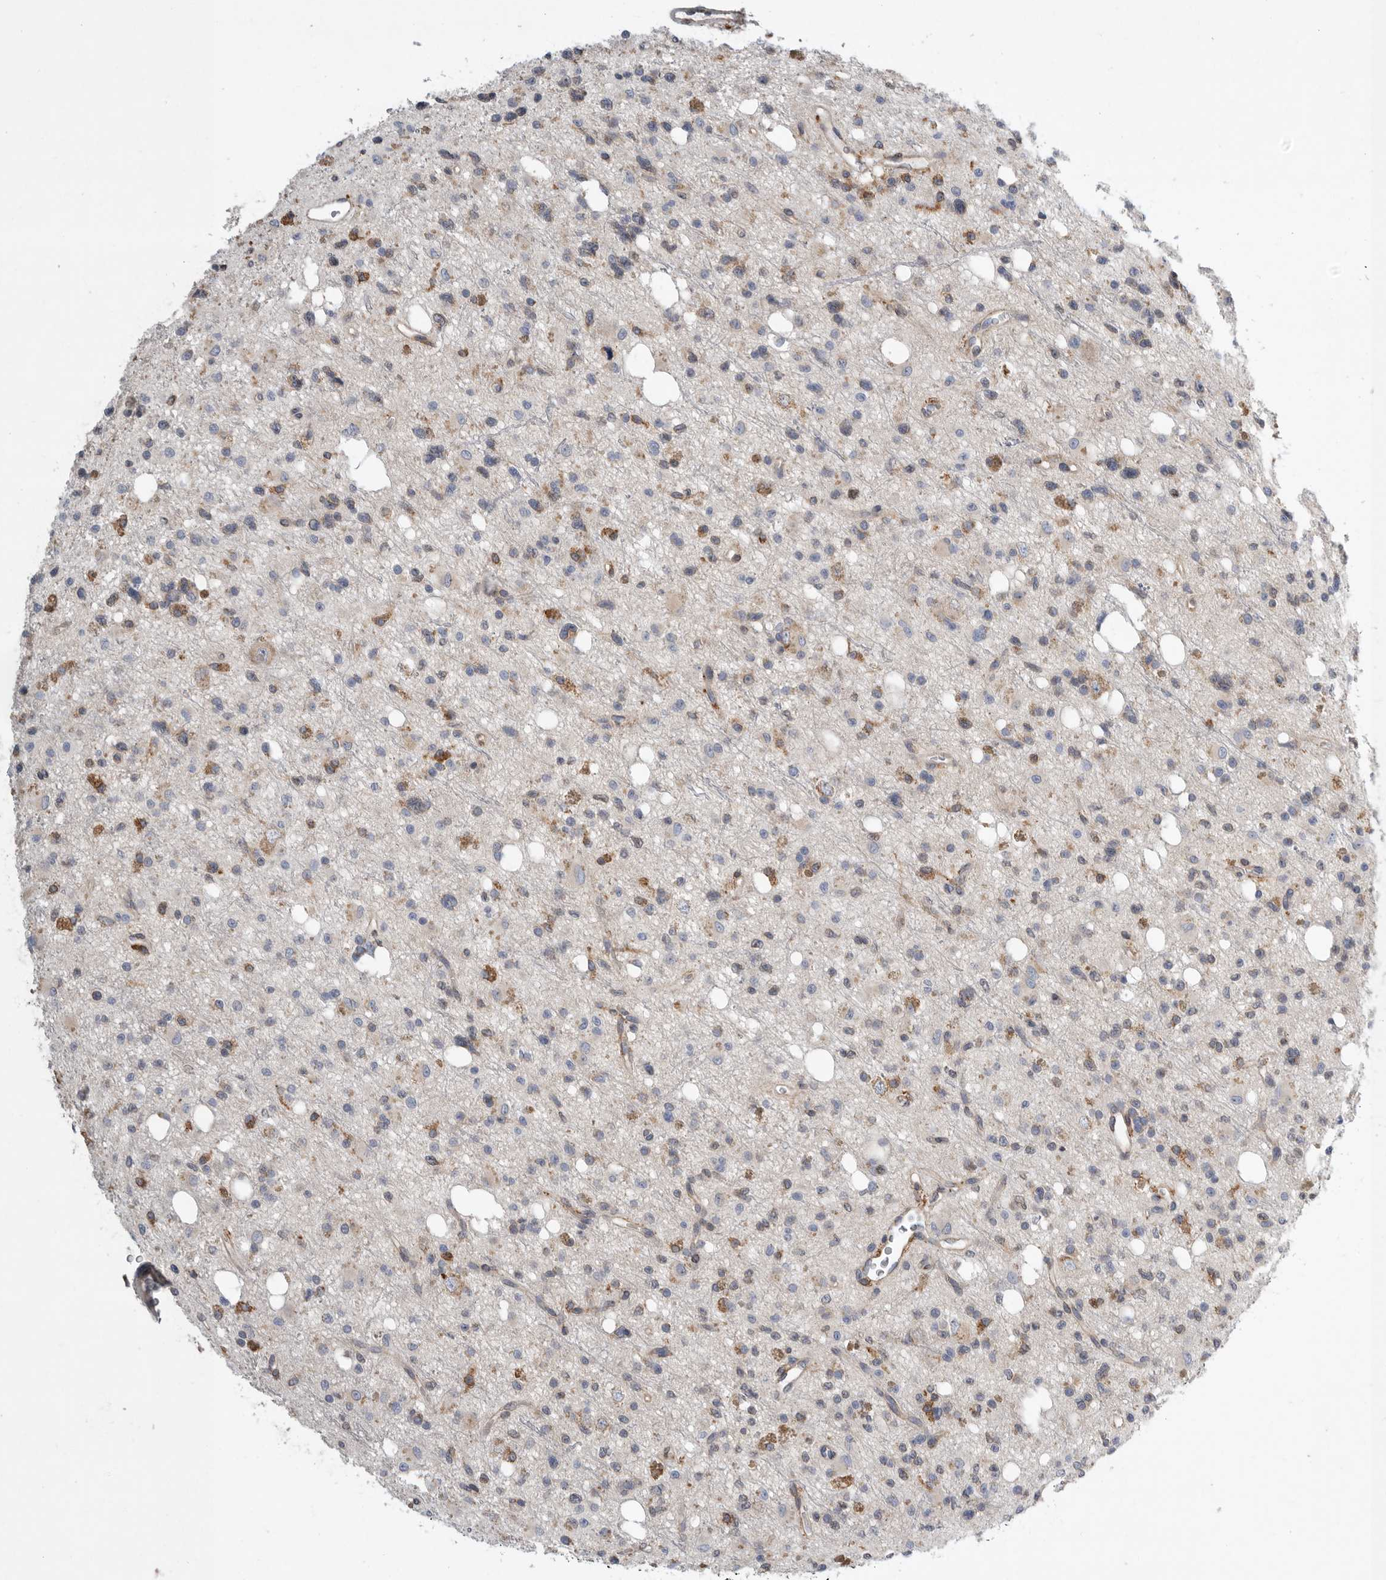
{"staining": {"intensity": "moderate", "quantity": "<25%", "location": "cytoplasmic/membranous"}, "tissue": "glioma", "cell_type": "Tumor cells", "image_type": "cancer", "snomed": [{"axis": "morphology", "description": "Glioma, malignant, High grade"}, {"axis": "topography", "description": "Brain"}], "caption": "High-magnification brightfield microscopy of malignant glioma (high-grade) stained with DAB (3,3'-diaminobenzidine) (brown) and counterstained with hematoxylin (blue). tumor cells exhibit moderate cytoplasmic/membranous expression is present in about<25% of cells. Immunohistochemistry (ihc) stains the protein in brown and the nuclei are stained blue.", "gene": "GANAB", "patient": {"sex": "female", "age": 62}}